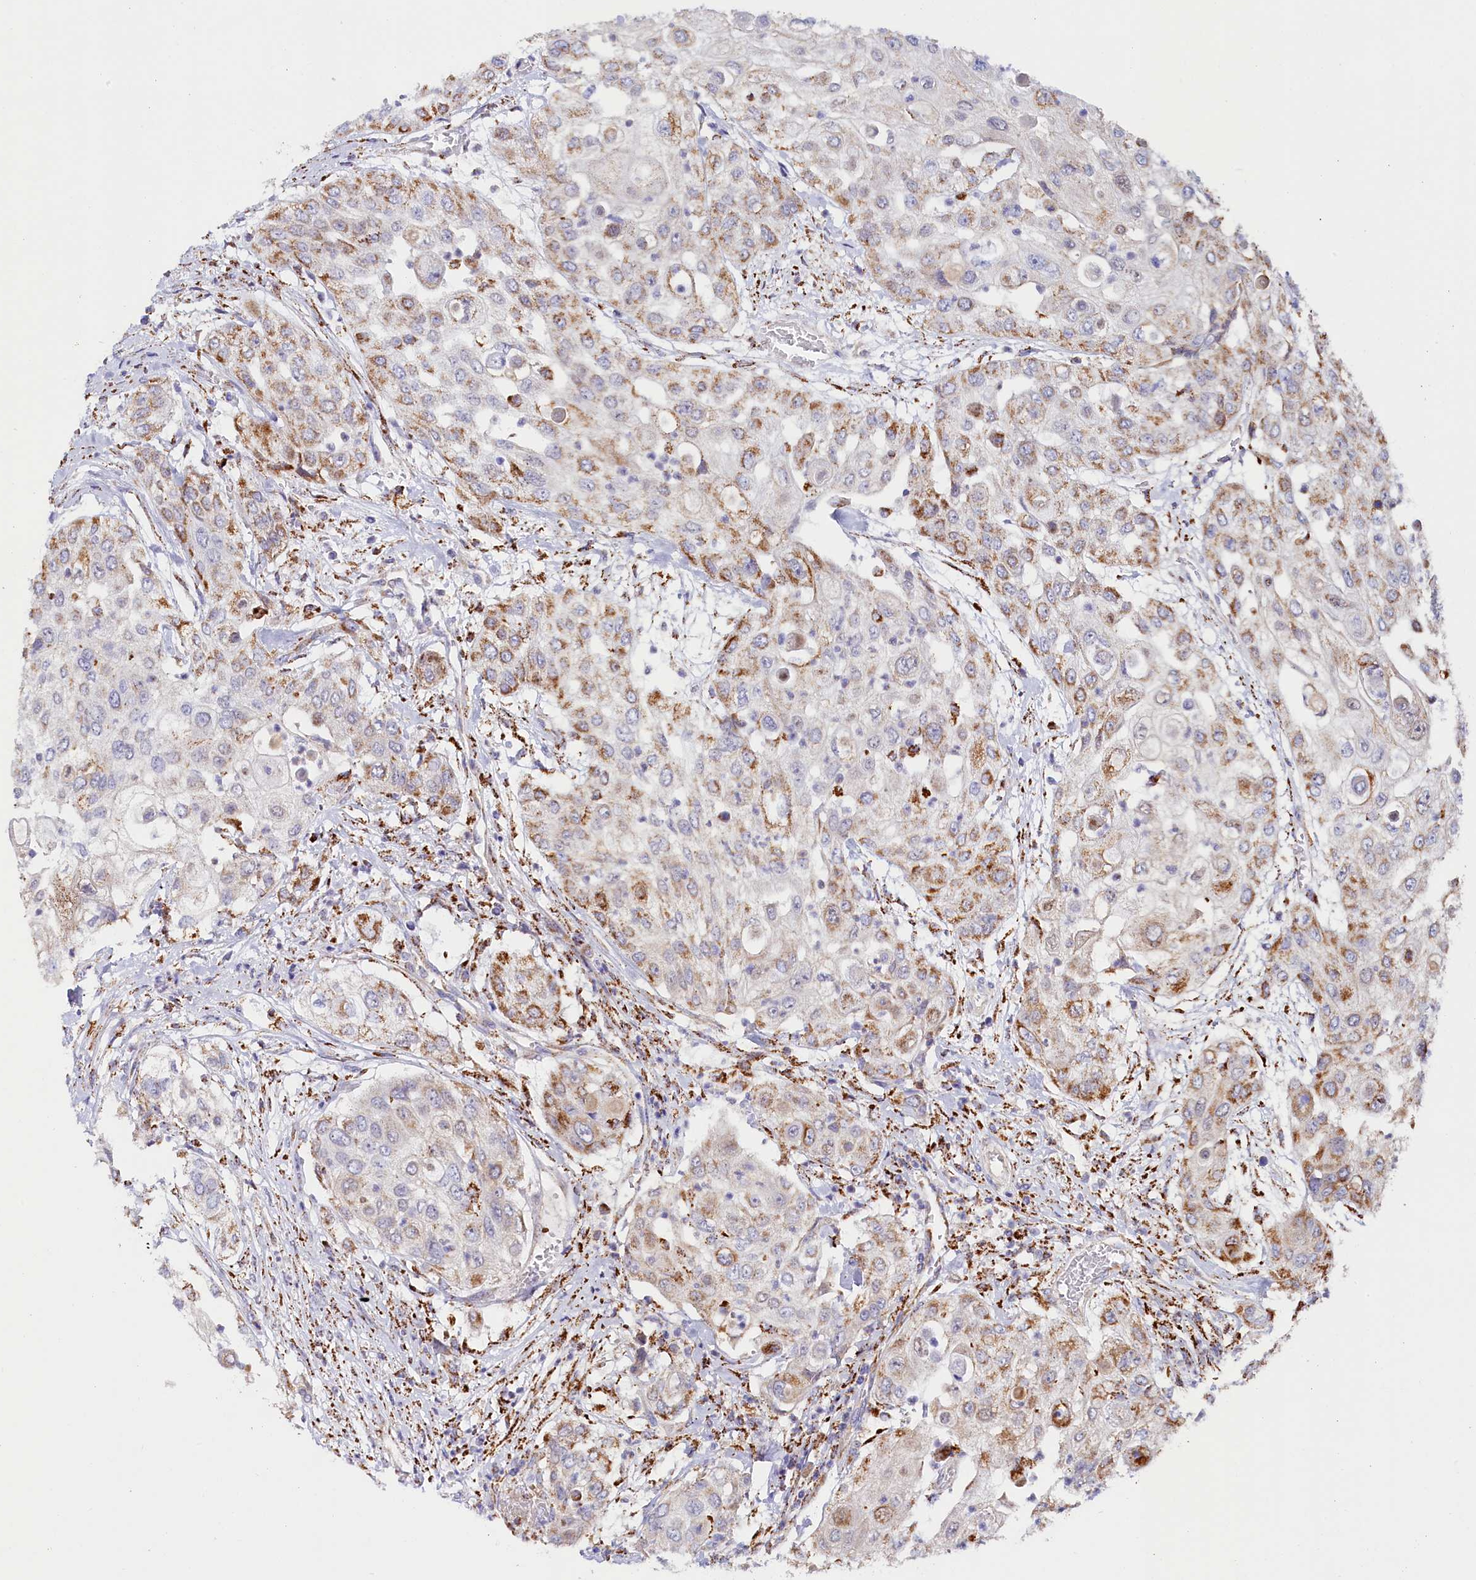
{"staining": {"intensity": "moderate", "quantity": "25%-75%", "location": "cytoplasmic/membranous"}, "tissue": "urothelial cancer", "cell_type": "Tumor cells", "image_type": "cancer", "snomed": [{"axis": "morphology", "description": "Urothelial carcinoma, High grade"}, {"axis": "topography", "description": "Urinary bladder"}], "caption": "Immunohistochemical staining of human urothelial carcinoma (high-grade) demonstrates medium levels of moderate cytoplasmic/membranous protein positivity in about 25%-75% of tumor cells.", "gene": "AKTIP", "patient": {"sex": "female", "age": 79}}